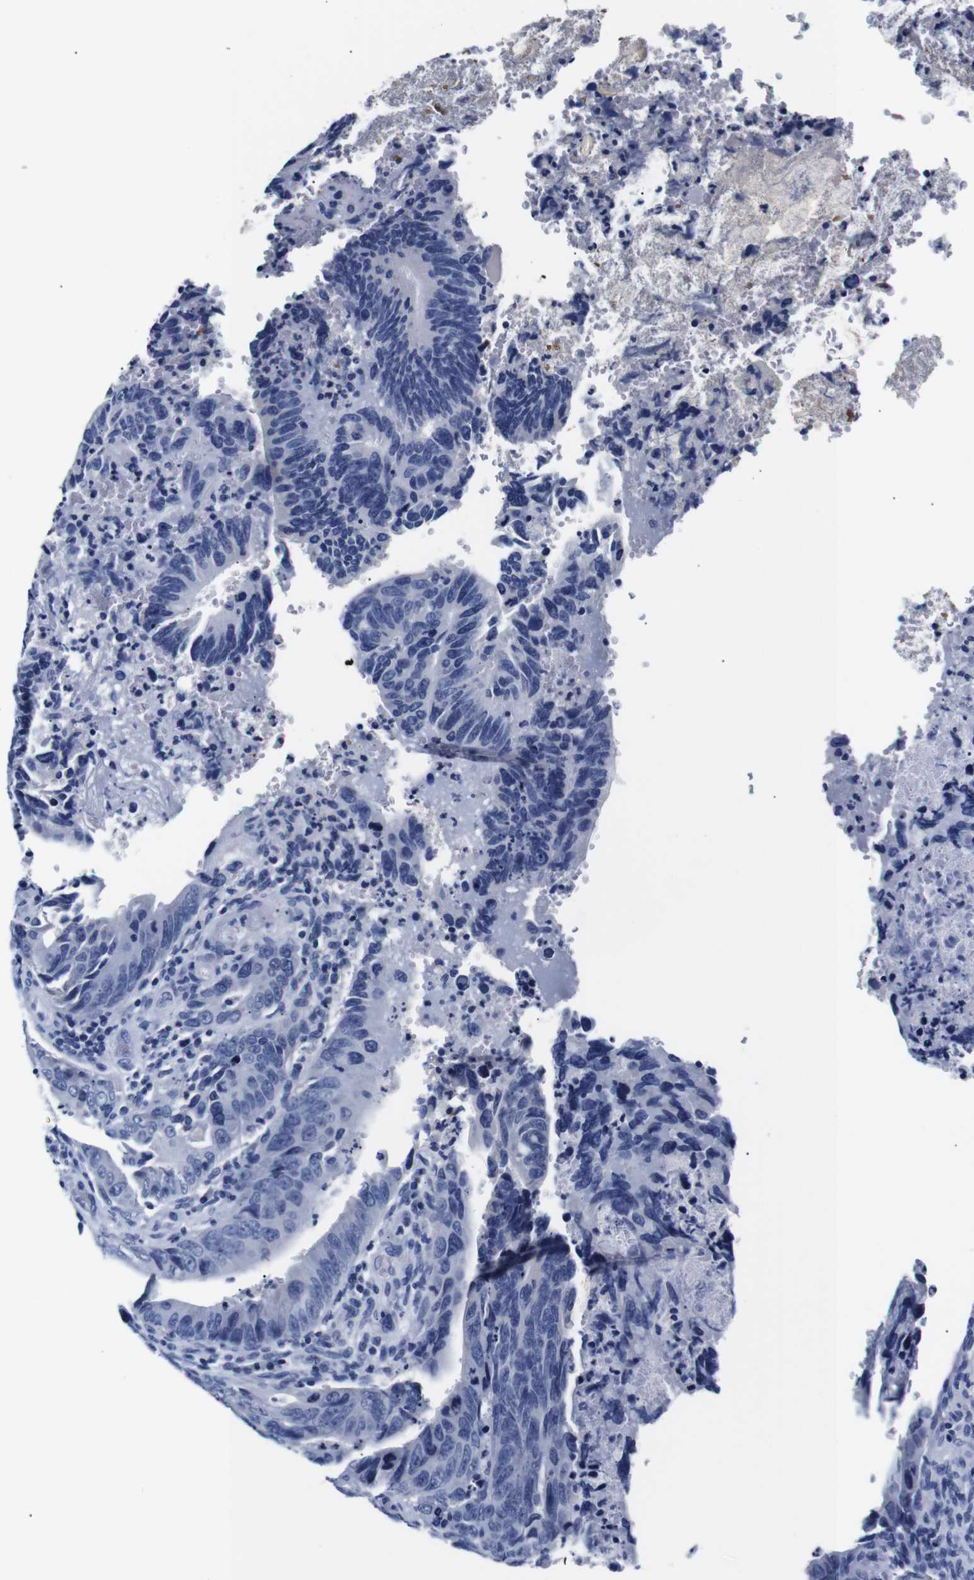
{"staining": {"intensity": "negative", "quantity": "none", "location": "none"}, "tissue": "colorectal cancer", "cell_type": "Tumor cells", "image_type": "cancer", "snomed": [{"axis": "morphology", "description": "Normal tissue, NOS"}, {"axis": "morphology", "description": "Adenocarcinoma, NOS"}, {"axis": "topography", "description": "Colon"}], "caption": "This image is of colorectal adenocarcinoma stained with immunohistochemistry (IHC) to label a protein in brown with the nuclei are counter-stained blue. There is no positivity in tumor cells.", "gene": "GAP43", "patient": {"sex": "male", "age": 56}}